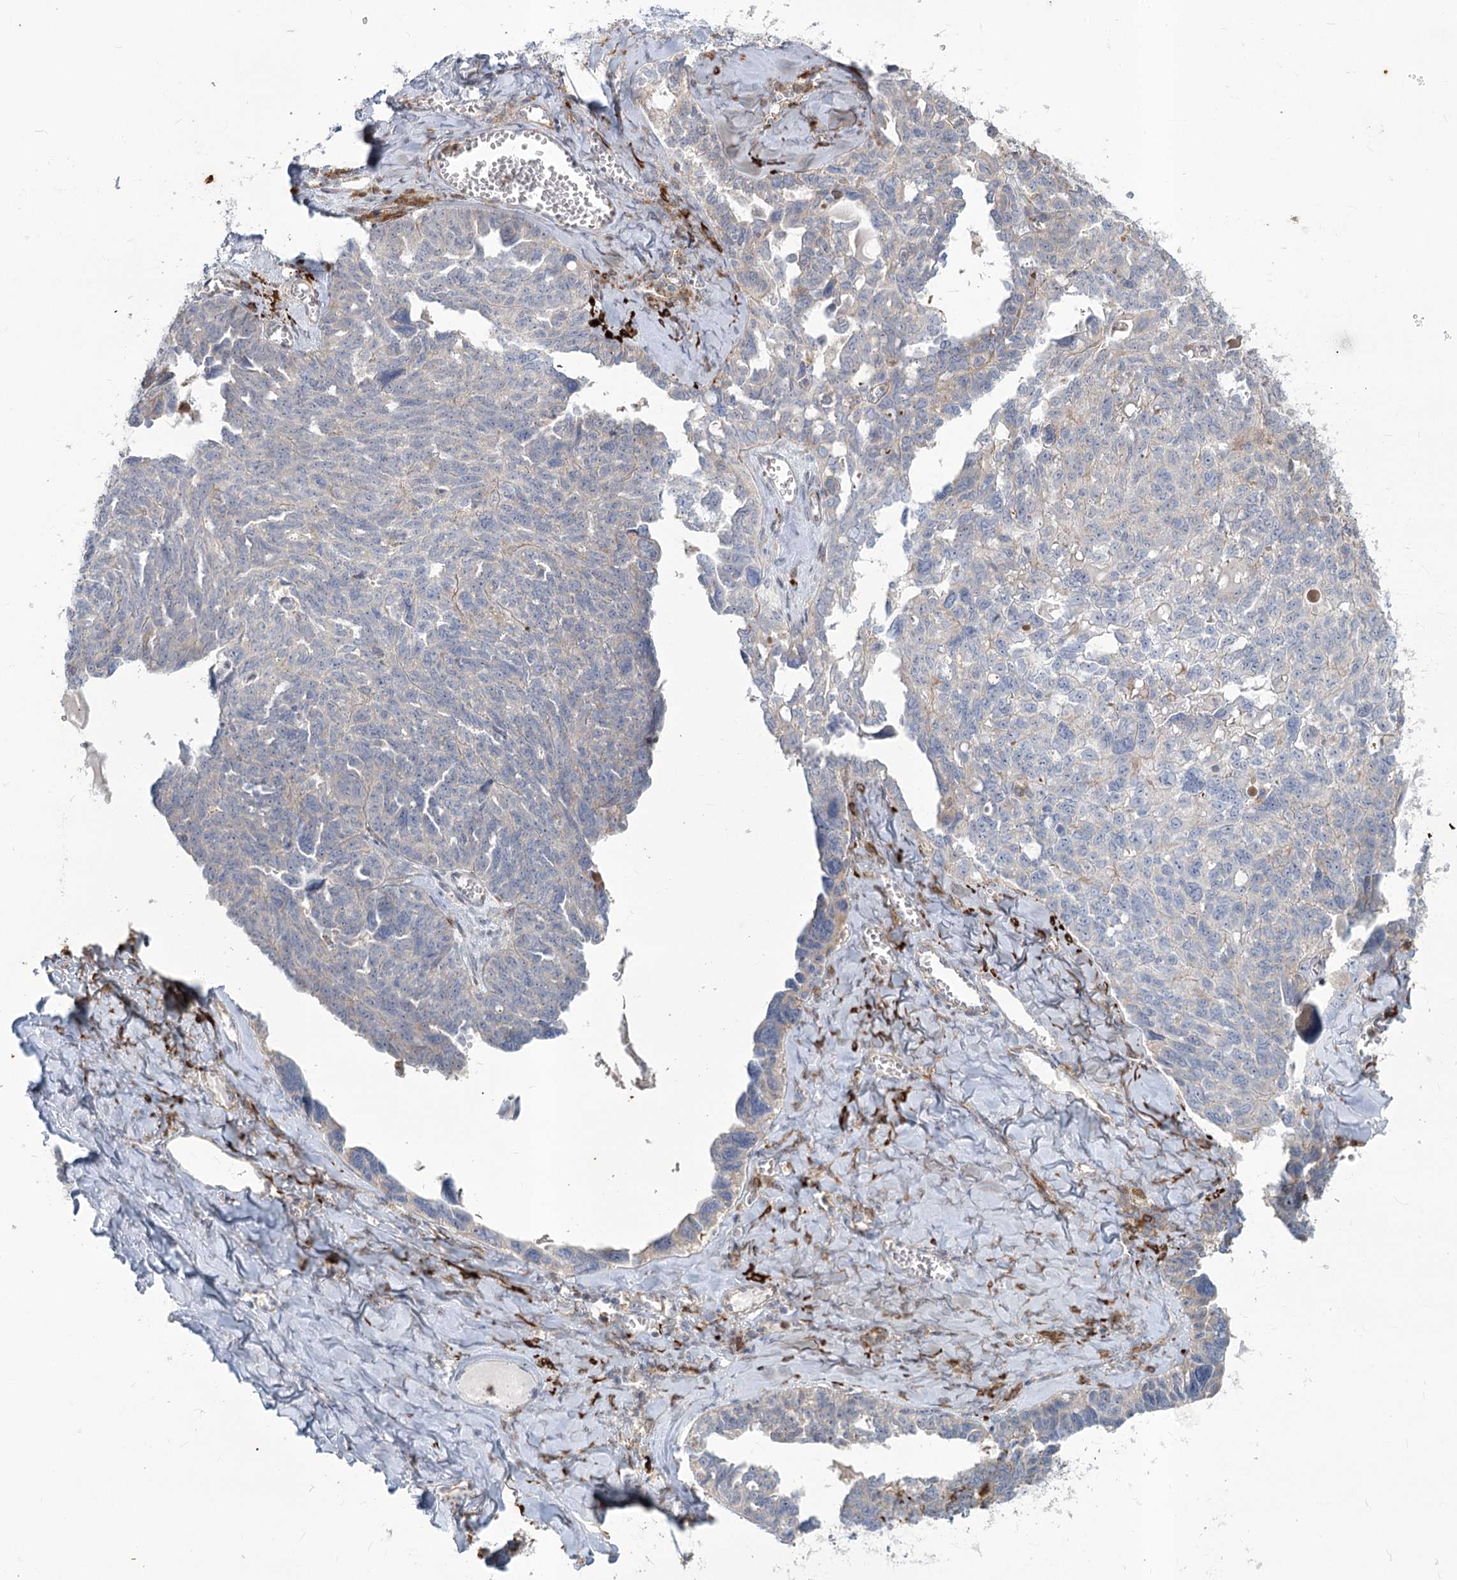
{"staining": {"intensity": "weak", "quantity": "<25%", "location": "cytoplasmic/membranous"}, "tissue": "ovarian cancer", "cell_type": "Tumor cells", "image_type": "cancer", "snomed": [{"axis": "morphology", "description": "Cystadenocarcinoma, serous, NOS"}, {"axis": "topography", "description": "Ovary"}], "caption": "Tumor cells show no significant protein staining in ovarian cancer.", "gene": "MTG1", "patient": {"sex": "female", "age": 79}}